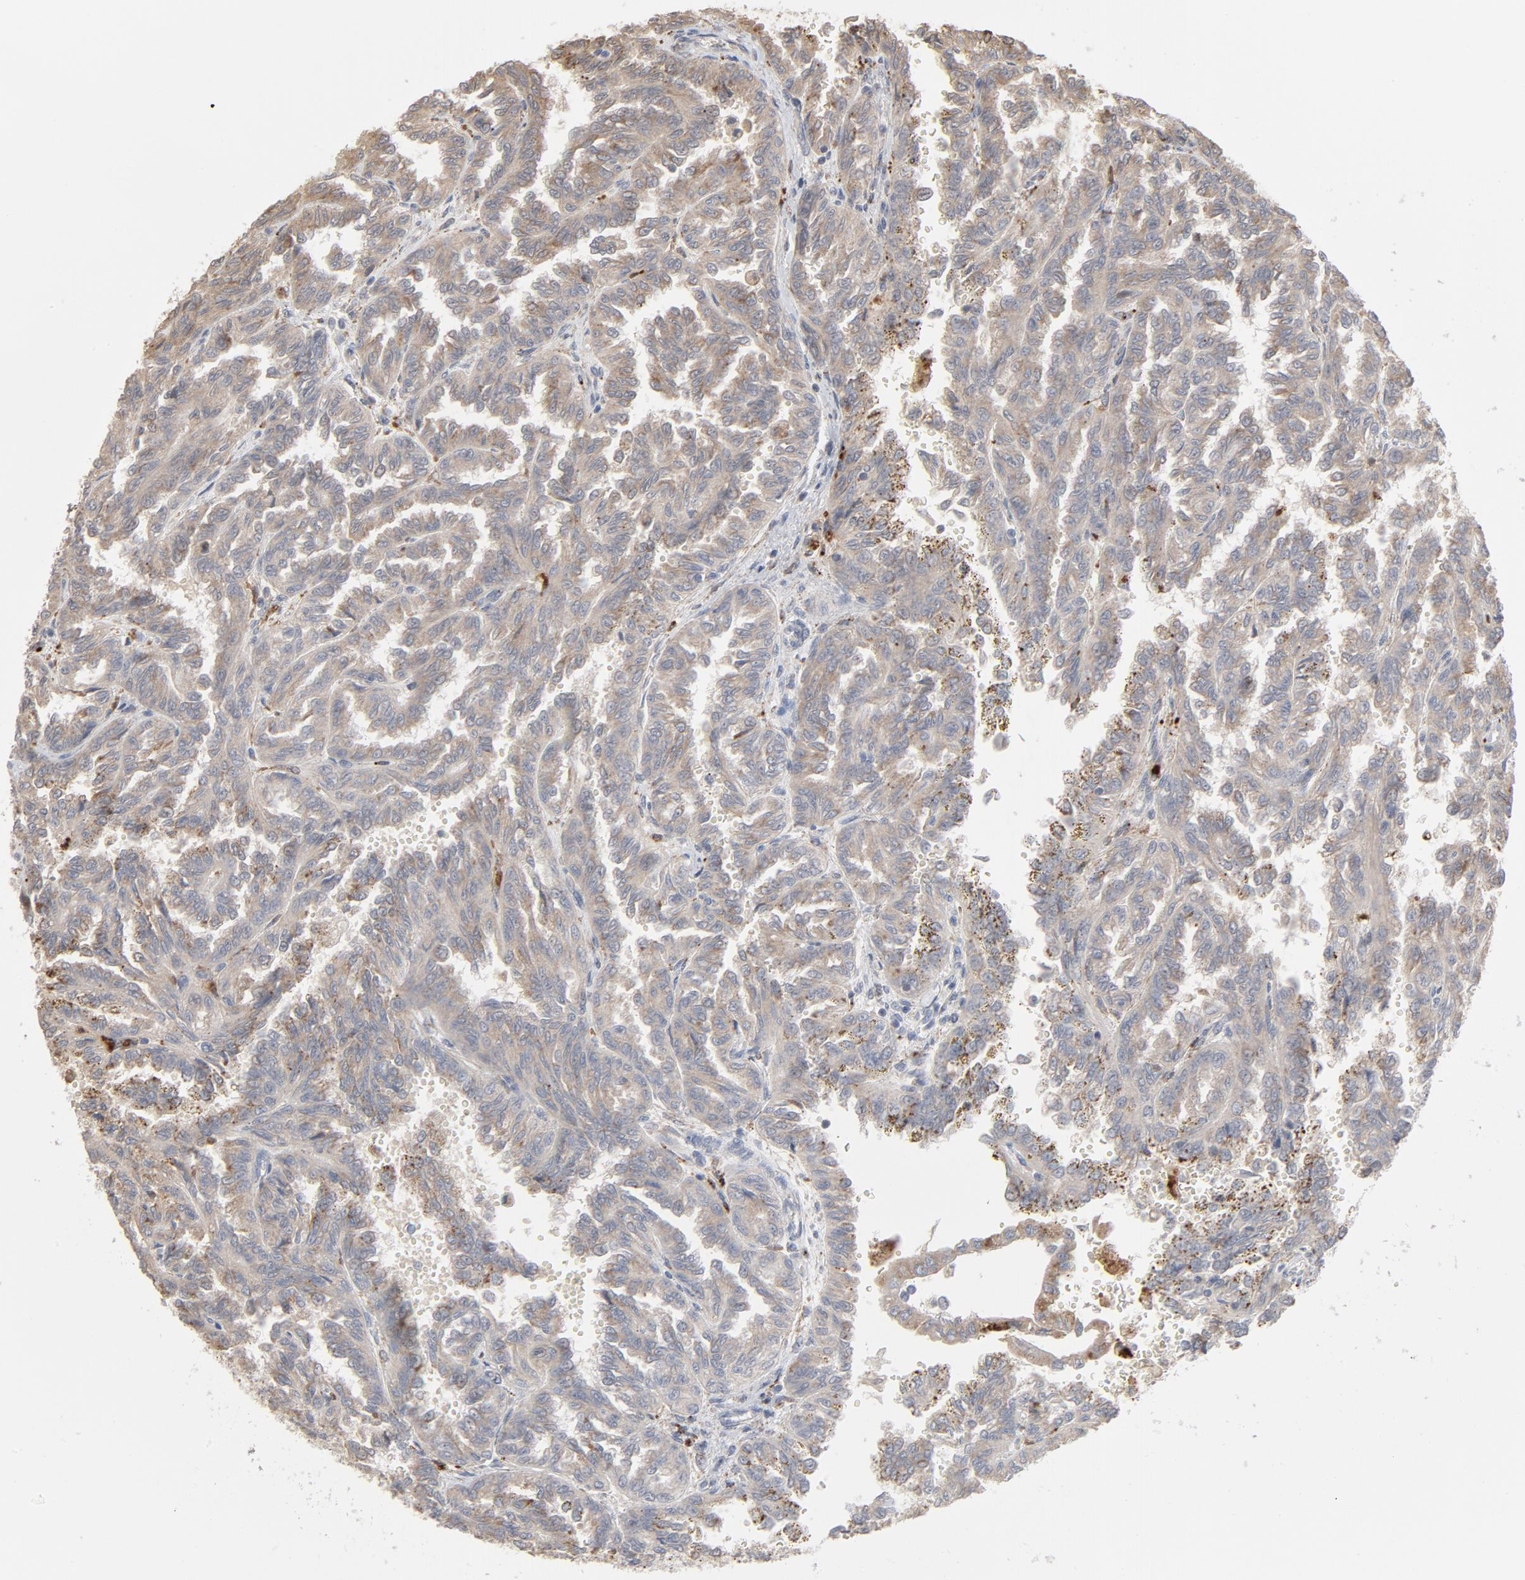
{"staining": {"intensity": "moderate", "quantity": "<25%", "location": "cytoplasmic/membranous"}, "tissue": "renal cancer", "cell_type": "Tumor cells", "image_type": "cancer", "snomed": [{"axis": "morphology", "description": "Inflammation, NOS"}, {"axis": "morphology", "description": "Adenocarcinoma, NOS"}, {"axis": "topography", "description": "Kidney"}], "caption": "Renal cancer (adenocarcinoma) stained with a brown dye displays moderate cytoplasmic/membranous positive staining in about <25% of tumor cells.", "gene": "POMT2", "patient": {"sex": "male", "age": 68}}